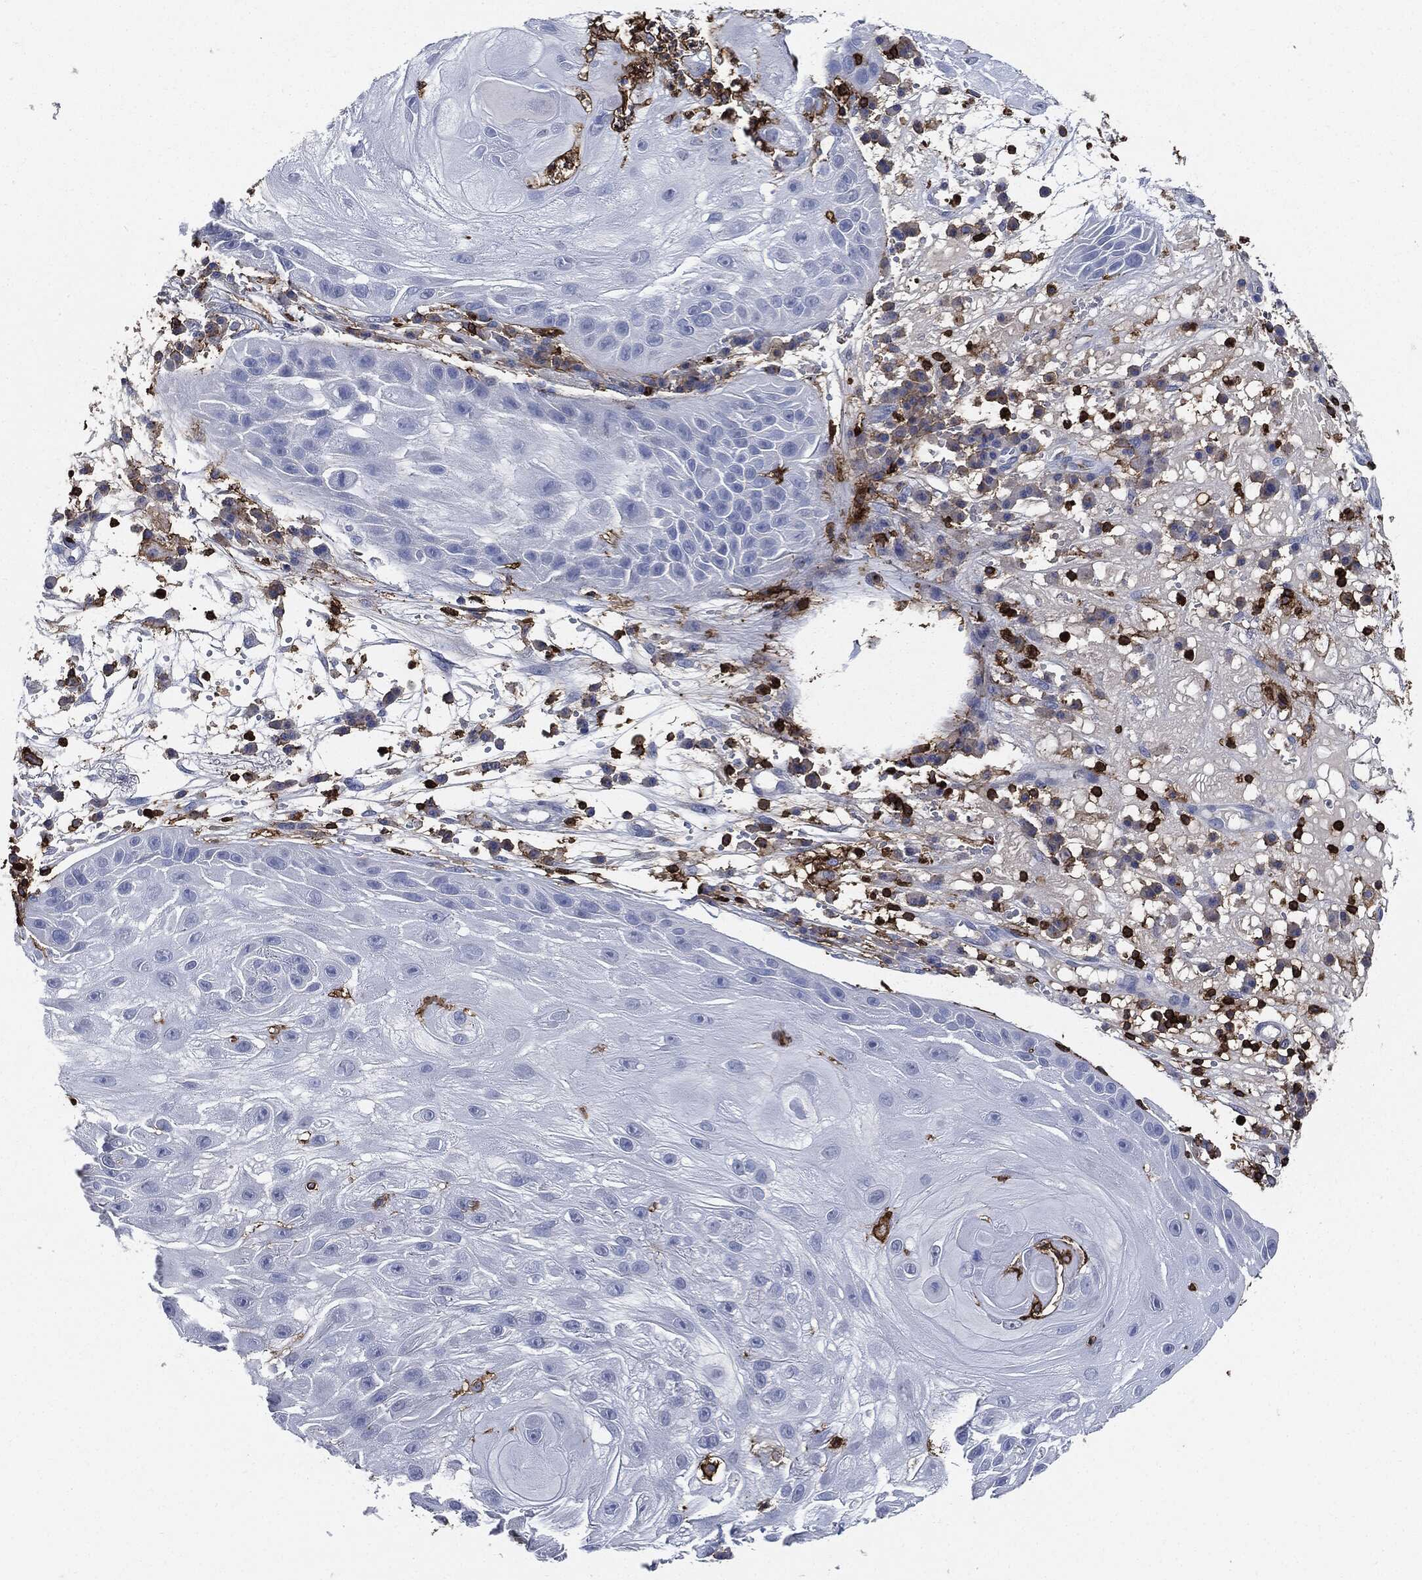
{"staining": {"intensity": "negative", "quantity": "none", "location": "none"}, "tissue": "skin cancer", "cell_type": "Tumor cells", "image_type": "cancer", "snomed": [{"axis": "morphology", "description": "Normal tissue, NOS"}, {"axis": "morphology", "description": "Squamous cell carcinoma, NOS"}, {"axis": "topography", "description": "Skin"}], "caption": "The immunohistochemistry photomicrograph has no significant expression in tumor cells of skin cancer (squamous cell carcinoma) tissue.", "gene": "PTPRC", "patient": {"sex": "male", "age": 79}}